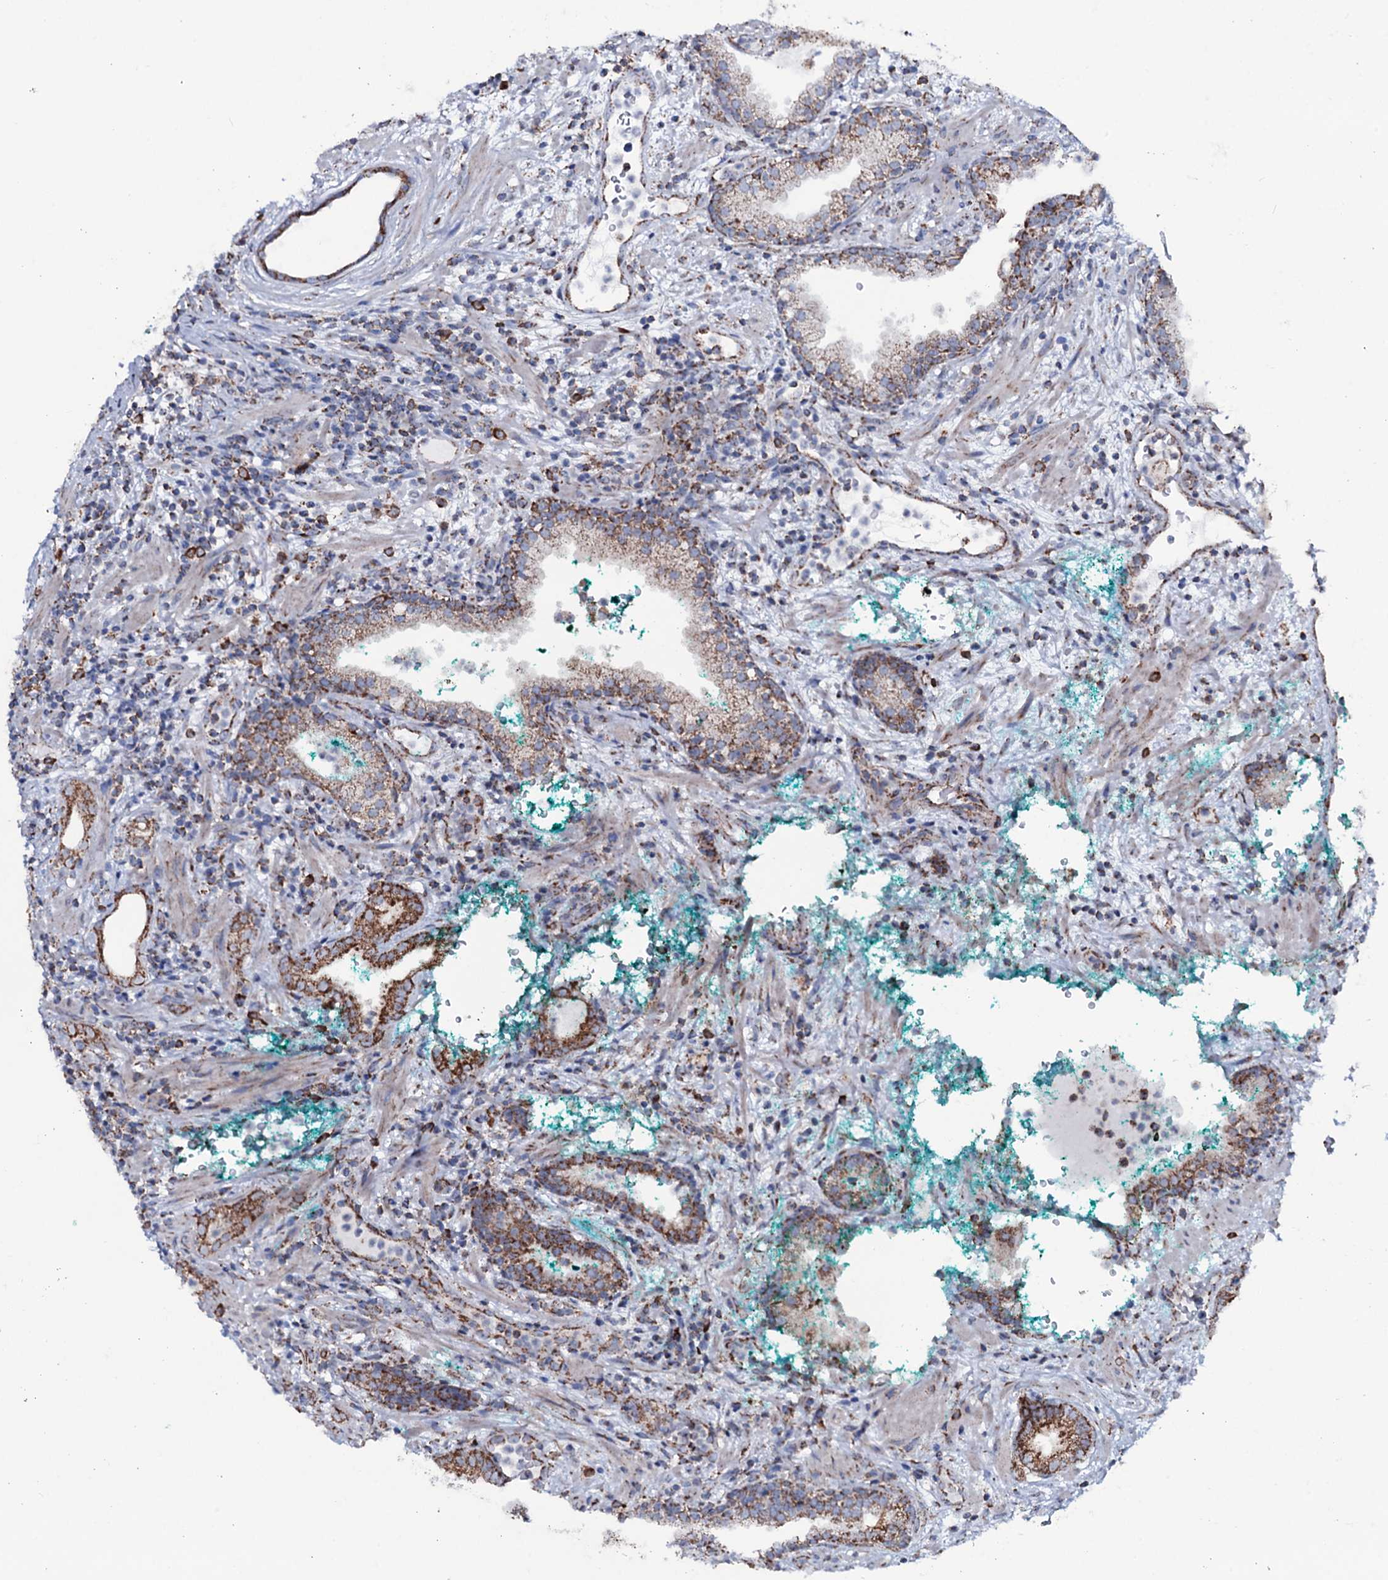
{"staining": {"intensity": "strong", "quantity": ">75%", "location": "cytoplasmic/membranous"}, "tissue": "prostate cancer", "cell_type": "Tumor cells", "image_type": "cancer", "snomed": [{"axis": "morphology", "description": "Adenocarcinoma, High grade"}, {"axis": "topography", "description": "Prostate"}], "caption": "High-magnification brightfield microscopy of prostate cancer (high-grade adenocarcinoma) stained with DAB (3,3'-diaminobenzidine) (brown) and counterstained with hematoxylin (blue). tumor cells exhibit strong cytoplasmic/membranous expression is present in approximately>75% of cells. (Stains: DAB in brown, nuclei in blue, Microscopy: brightfield microscopy at high magnification).", "gene": "MRPS35", "patient": {"sex": "male", "age": 64}}